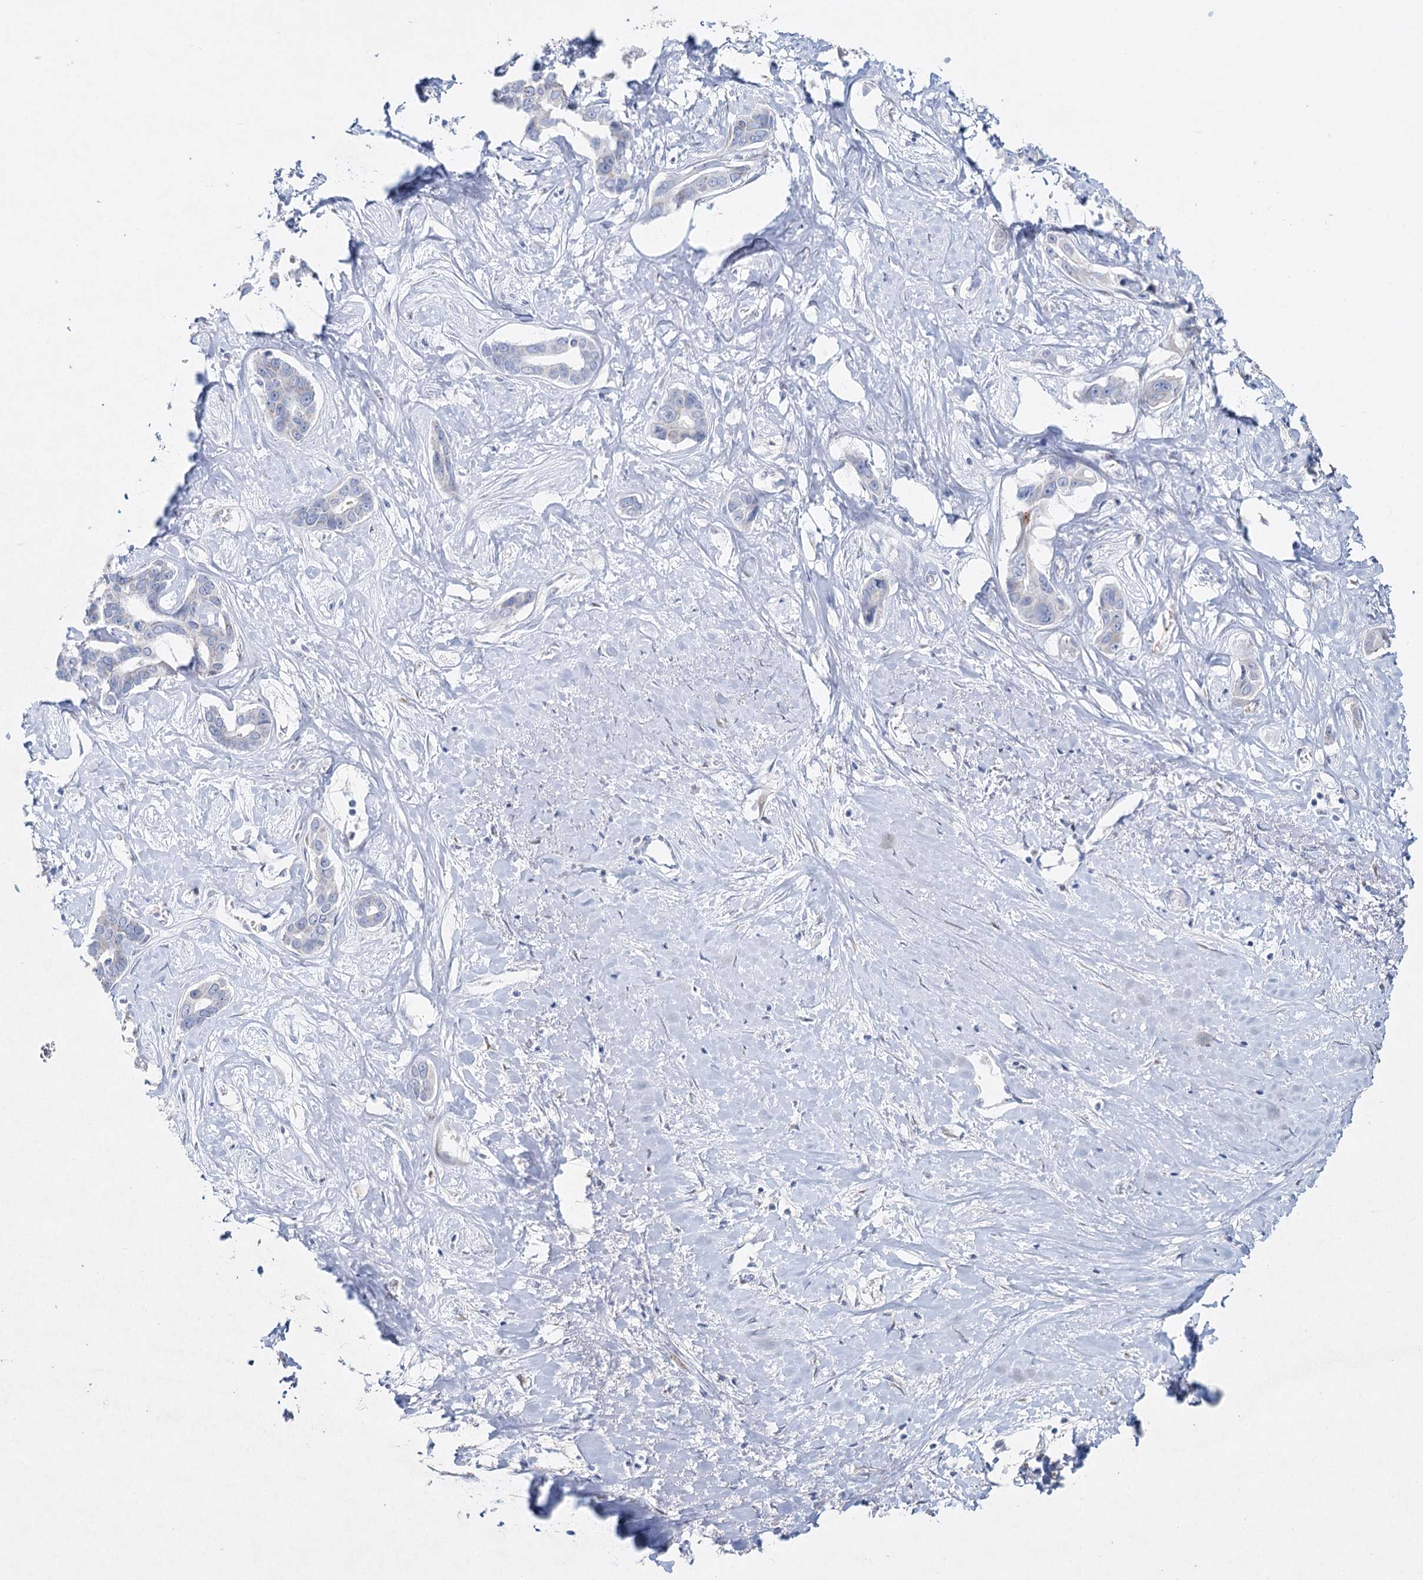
{"staining": {"intensity": "negative", "quantity": "none", "location": "none"}, "tissue": "liver cancer", "cell_type": "Tumor cells", "image_type": "cancer", "snomed": [{"axis": "morphology", "description": "Cholangiocarcinoma"}, {"axis": "topography", "description": "Liver"}], "caption": "Cholangiocarcinoma (liver) was stained to show a protein in brown. There is no significant staining in tumor cells.", "gene": "RFX6", "patient": {"sex": "male", "age": 59}}